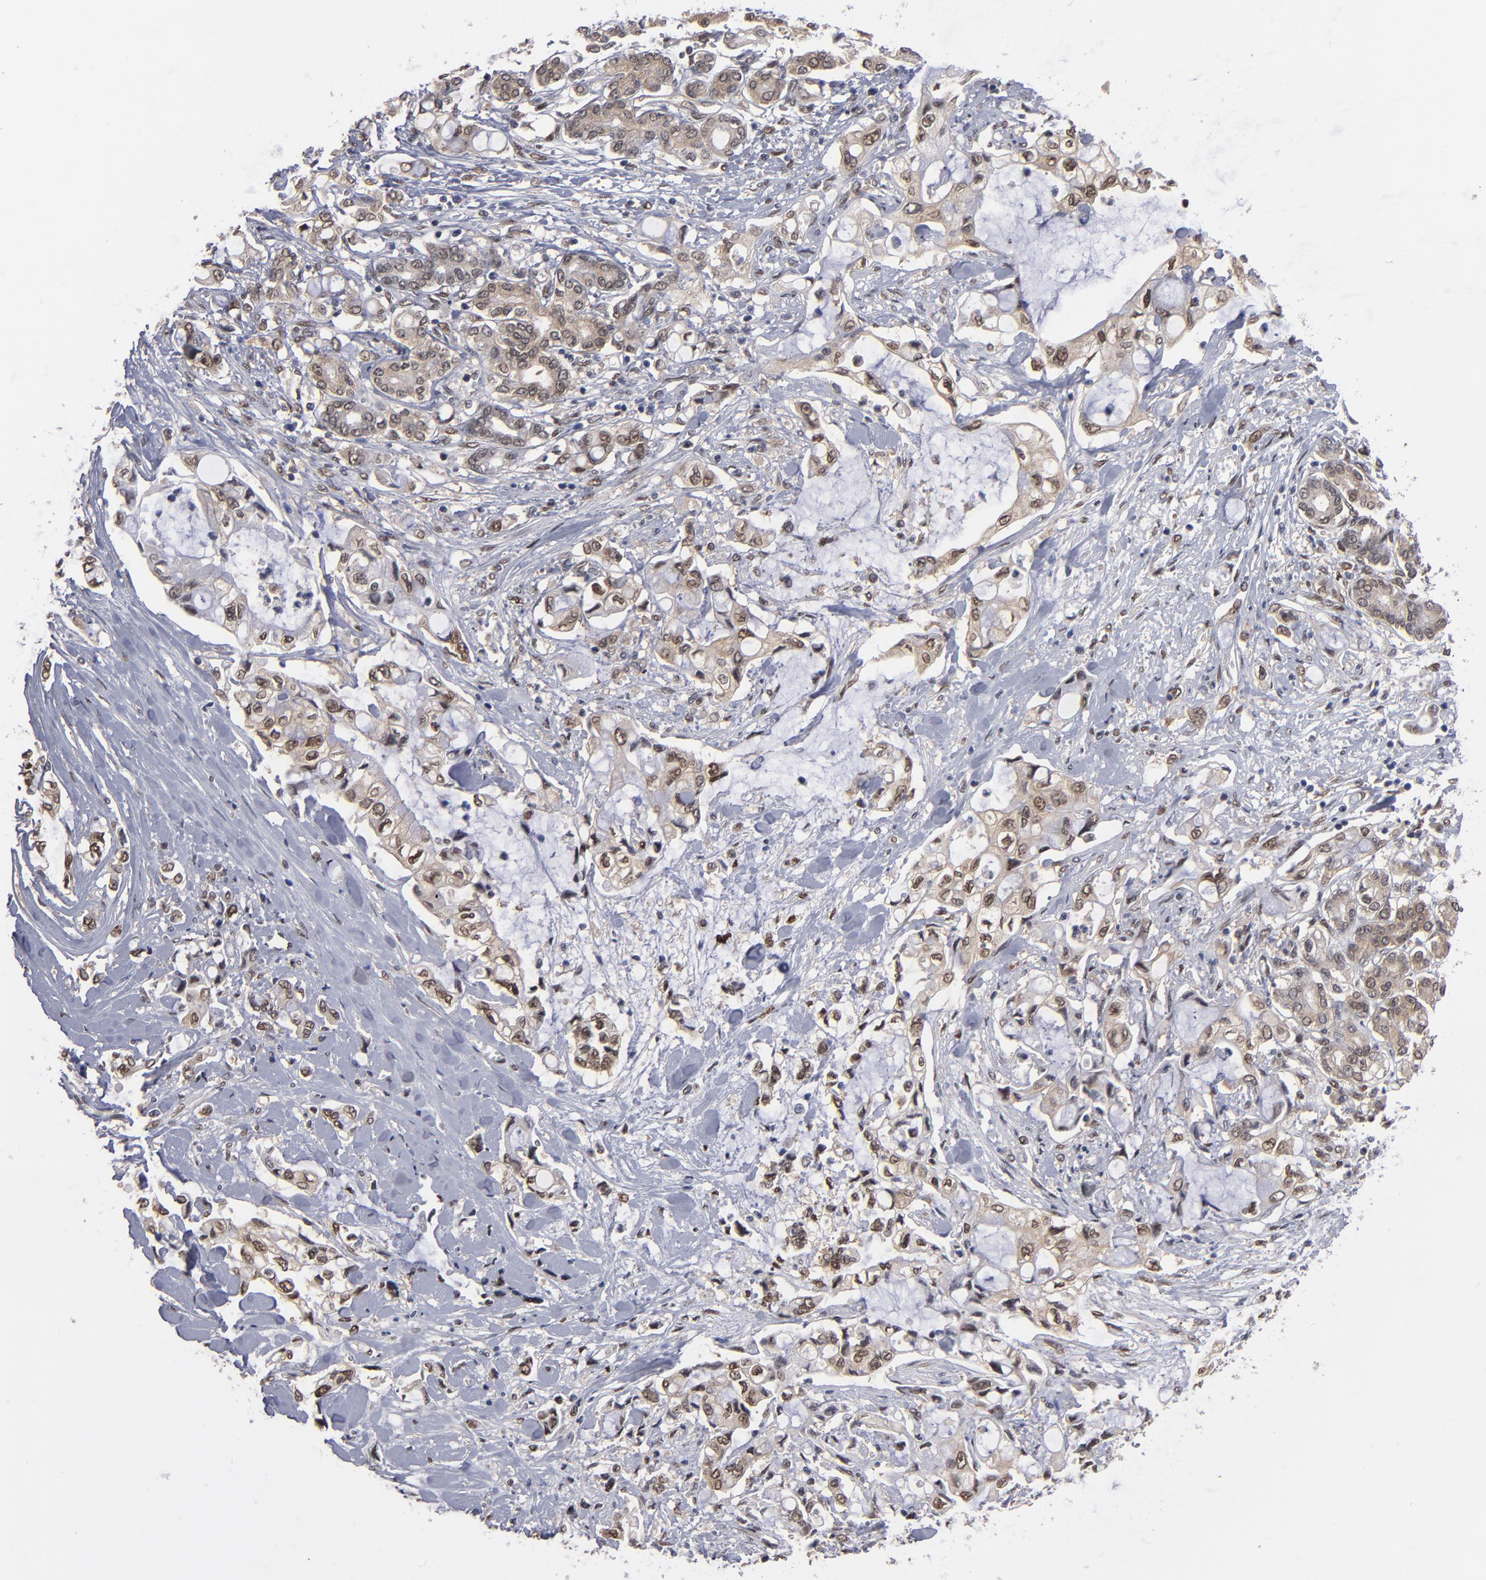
{"staining": {"intensity": "weak", "quantity": ">75%", "location": "cytoplasmic/membranous,nuclear"}, "tissue": "pancreatic cancer", "cell_type": "Tumor cells", "image_type": "cancer", "snomed": [{"axis": "morphology", "description": "Adenocarcinoma, NOS"}, {"axis": "topography", "description": "Pancreas"}], "caption": "IHC histopathology image of human adenocarcinoma (pancreatic) stained for a protein (brown), which demonstrates low levels of weak cytoplasmic/membranous and nuclear staining in approximately >75% of tumor cells.", "gene": "HUWE1", "patient": {"sex": "female", "age": 70}}